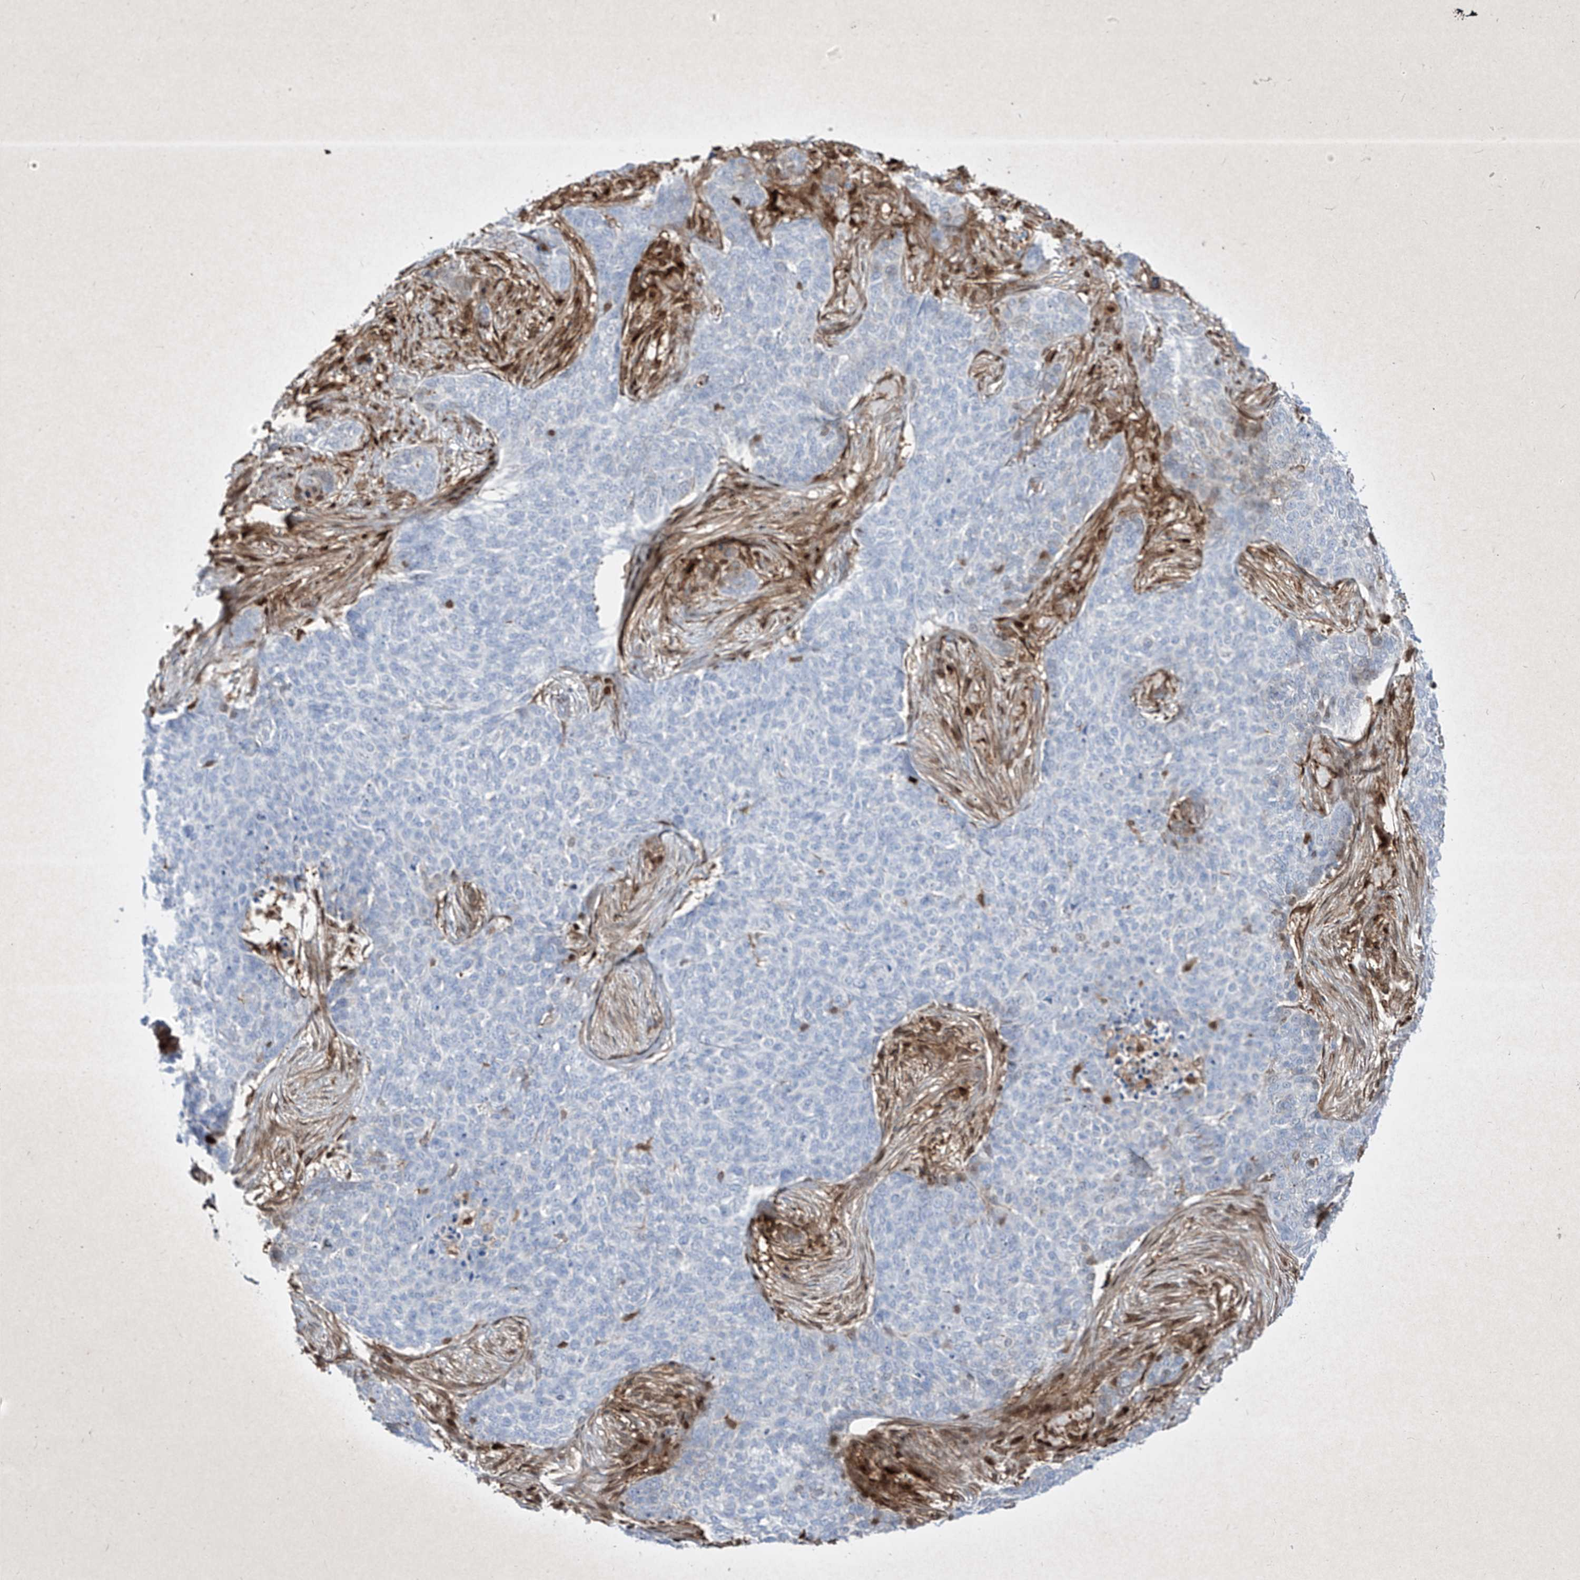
{"staining": {"intensity": "negative", "quantity": "none", "location": "none"}, "tissue": "skin cancer", "cell_type": "Tumor cells", "image_type": "cancer", "snomed": [{"axis": "morphology", "description": "Basal cell carcinoma"}, {"axis": "topography", "description": "Skin"}], "caption": "High power microscopy micrograph of an IHC photomicrograph of skin cancer (basal cell carcinoma), revealing no significant positivity in tumor cells.", "gene": "PSMB10", "patient": {"sex": "male", "age": 85}}